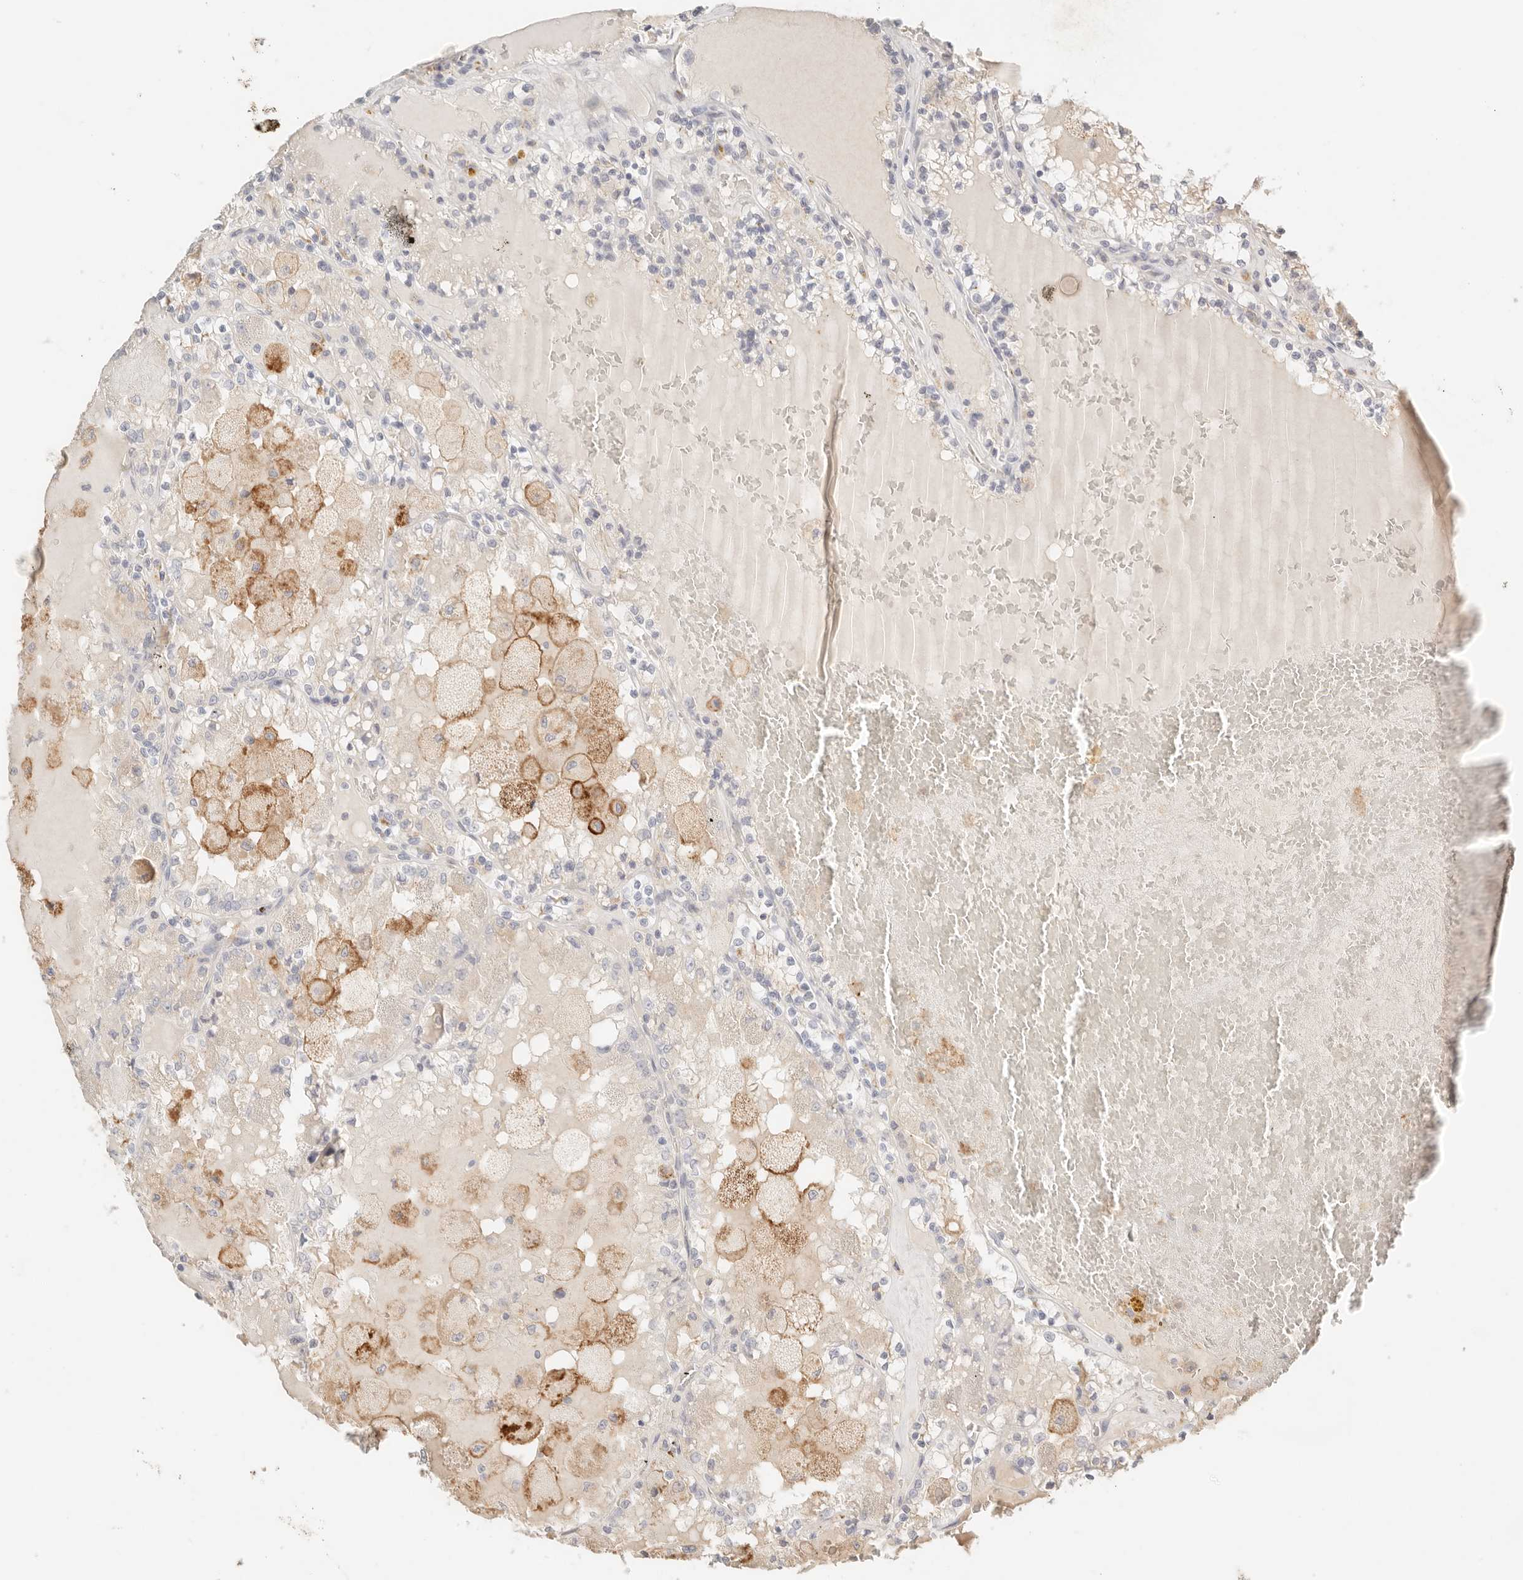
{"staining": {"intensity": "negative", "quantity": "none", "location": "none"}, "tissue": "renal cancer", "cell_type": "Tumor cells", "image_type": "cancer", "snomed": [{"axis": "morphology", "description": "Adenocarcinoma, NOS"}, {"axis": "topography", "description": "Kidney"}], "caption": "Adenocarcinoma (renal) stained for a protein using IHC shows no staining tumor cells.", "gene": "CEP120", "patient": {"sex": "female", "age": 56}}